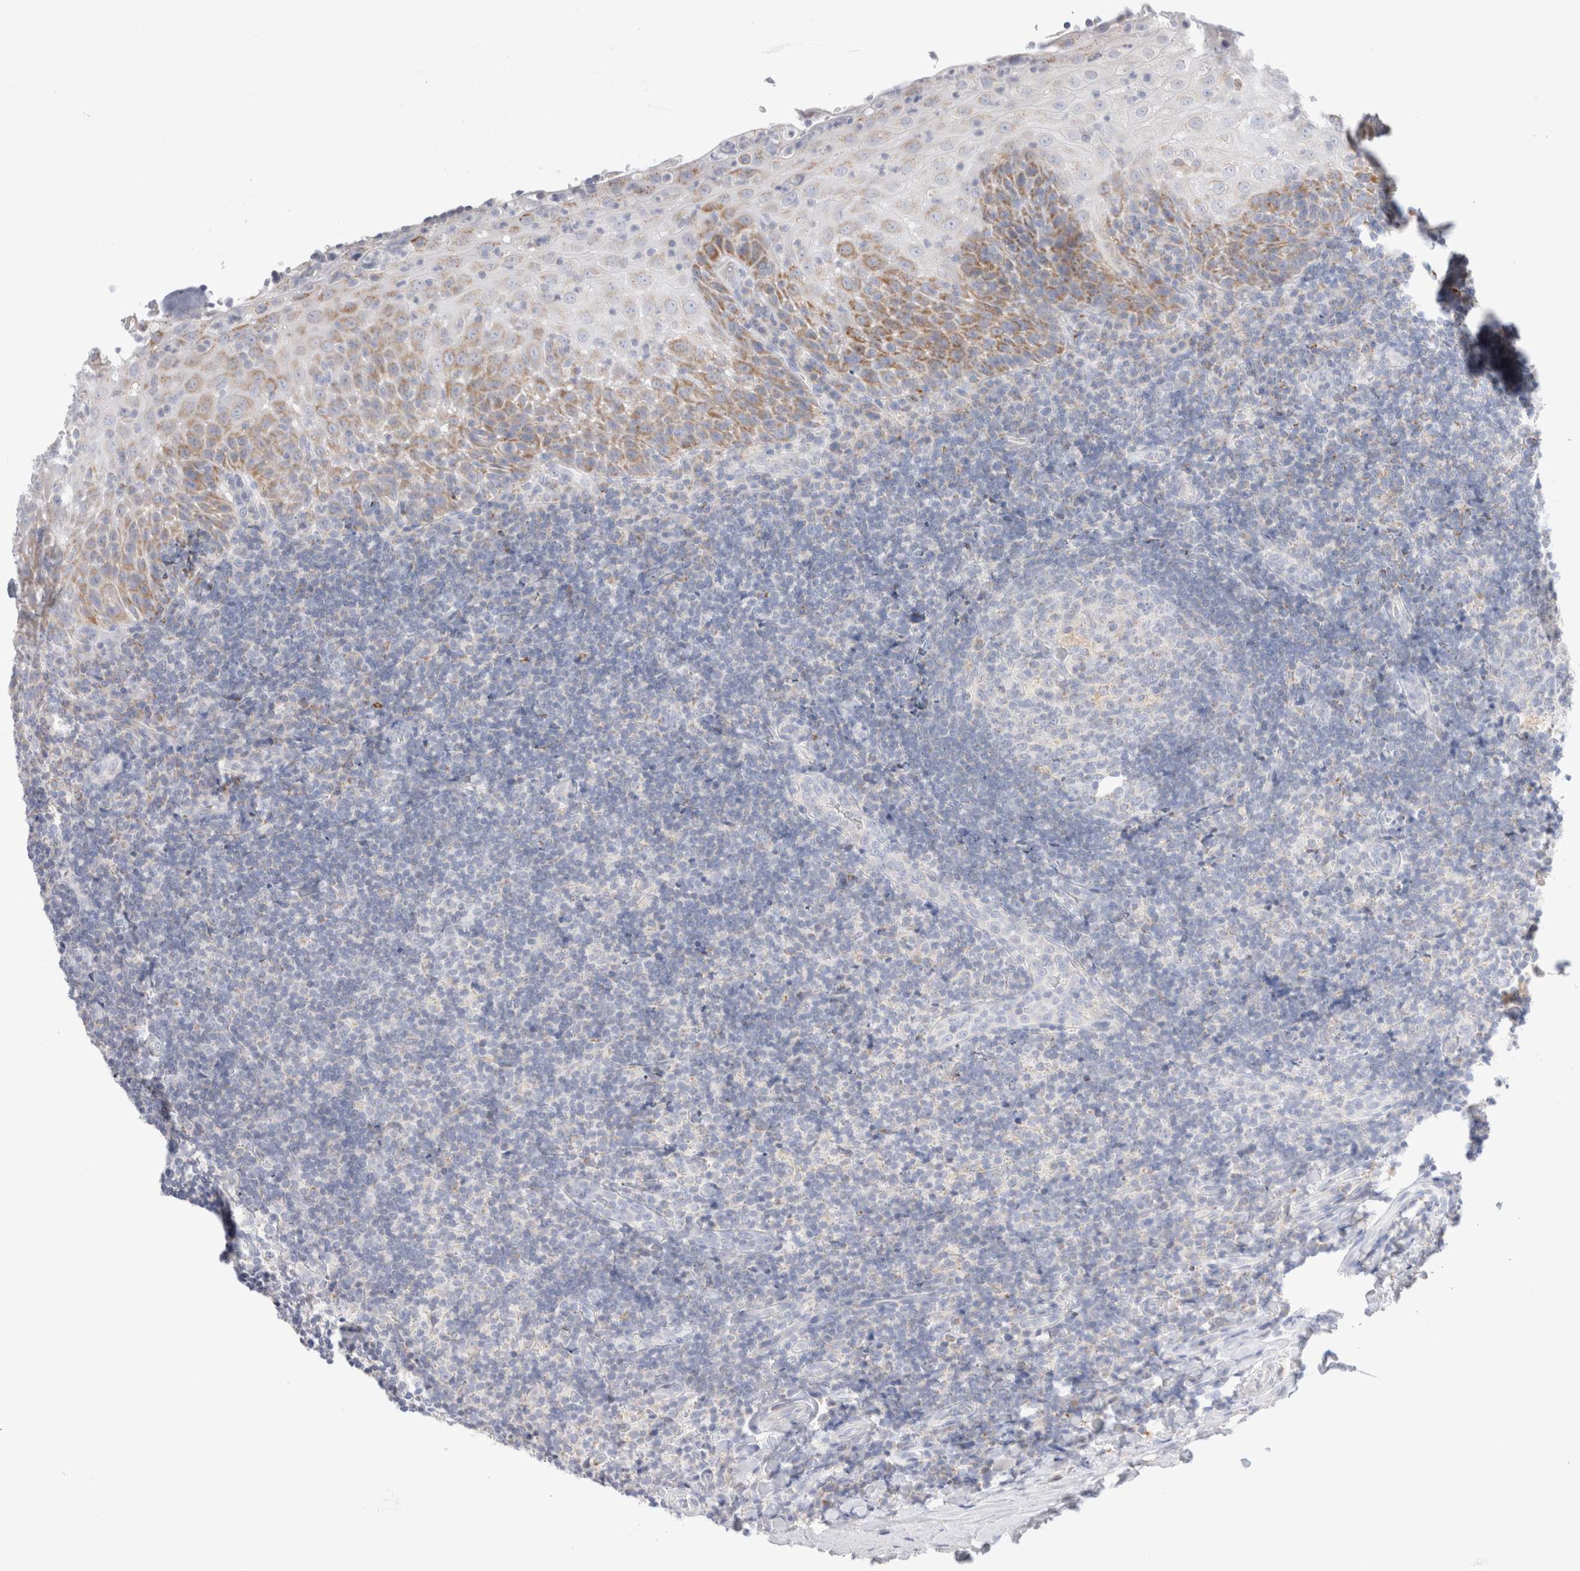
{"staining": {"intensity": "weak", "quantity": "<25%", "location": "cytoplasmic/membranous"}, "tissue": "tonsil", "cell_type": "Germinal center cells", "image_type": "normal", "snomed": [{"axis": "morphology", "description": "Normal tissue, NOS"}, {"axis": "topography", "description": "Tonsil"}], "caption": "Immunohistochemistry (IHC) histopathology image of unremarkable tonsil: human tonsil stained with DAB (3,3'-diaminobenzidine) reveals no significant protein expression in germinal center cells. The staining was performed using DAB to visualize the protein expression in brown, while the nuclei were stained in blue with hematoxylin (Magnification: 20x).", "gene": "ATP6V1C1", "patient": {"sex": "male", "age": 37}}